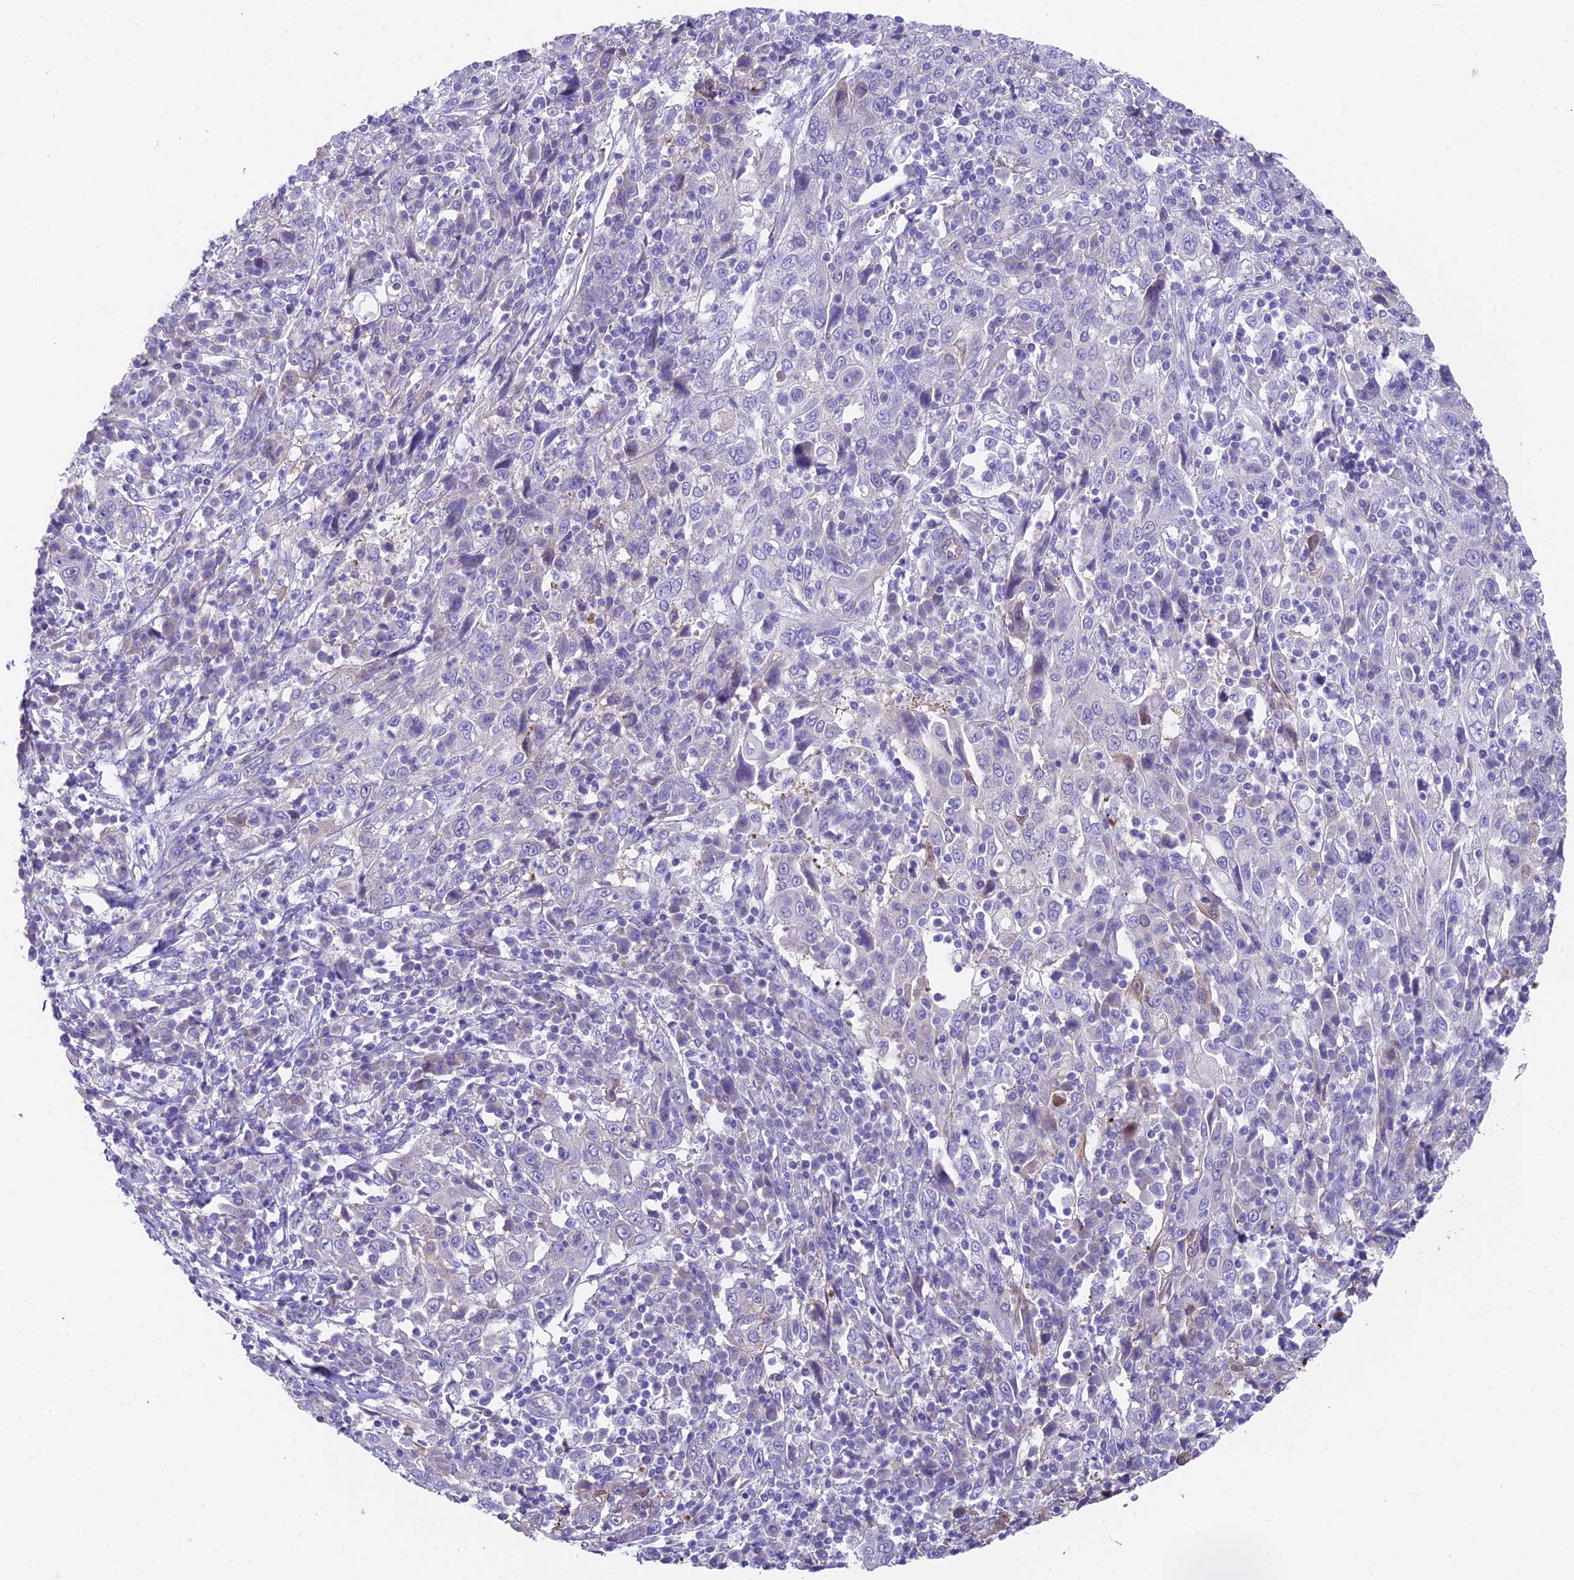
{"staining": {"intensity": "negative", "quantity": "none", "location": "none"}, "tissue": "cervical cancer", "cell_type": "Tumor cells", "image_type": "cancer", "snomed": [{"axis": "morphology", "description": "Squamous cell carcinoma, NOS"}, {"axis": "topography", "description": "Cervix"}], "caption": "Tumor cells show no significant protein staining in squamous cell carcinoma (cervical). The staining is performed using DAB brown chromogen with nuclei counter-stained in using hematoxylin.", "gene": "FAM168B", "patient": {"sex": "female", "age": 46}}